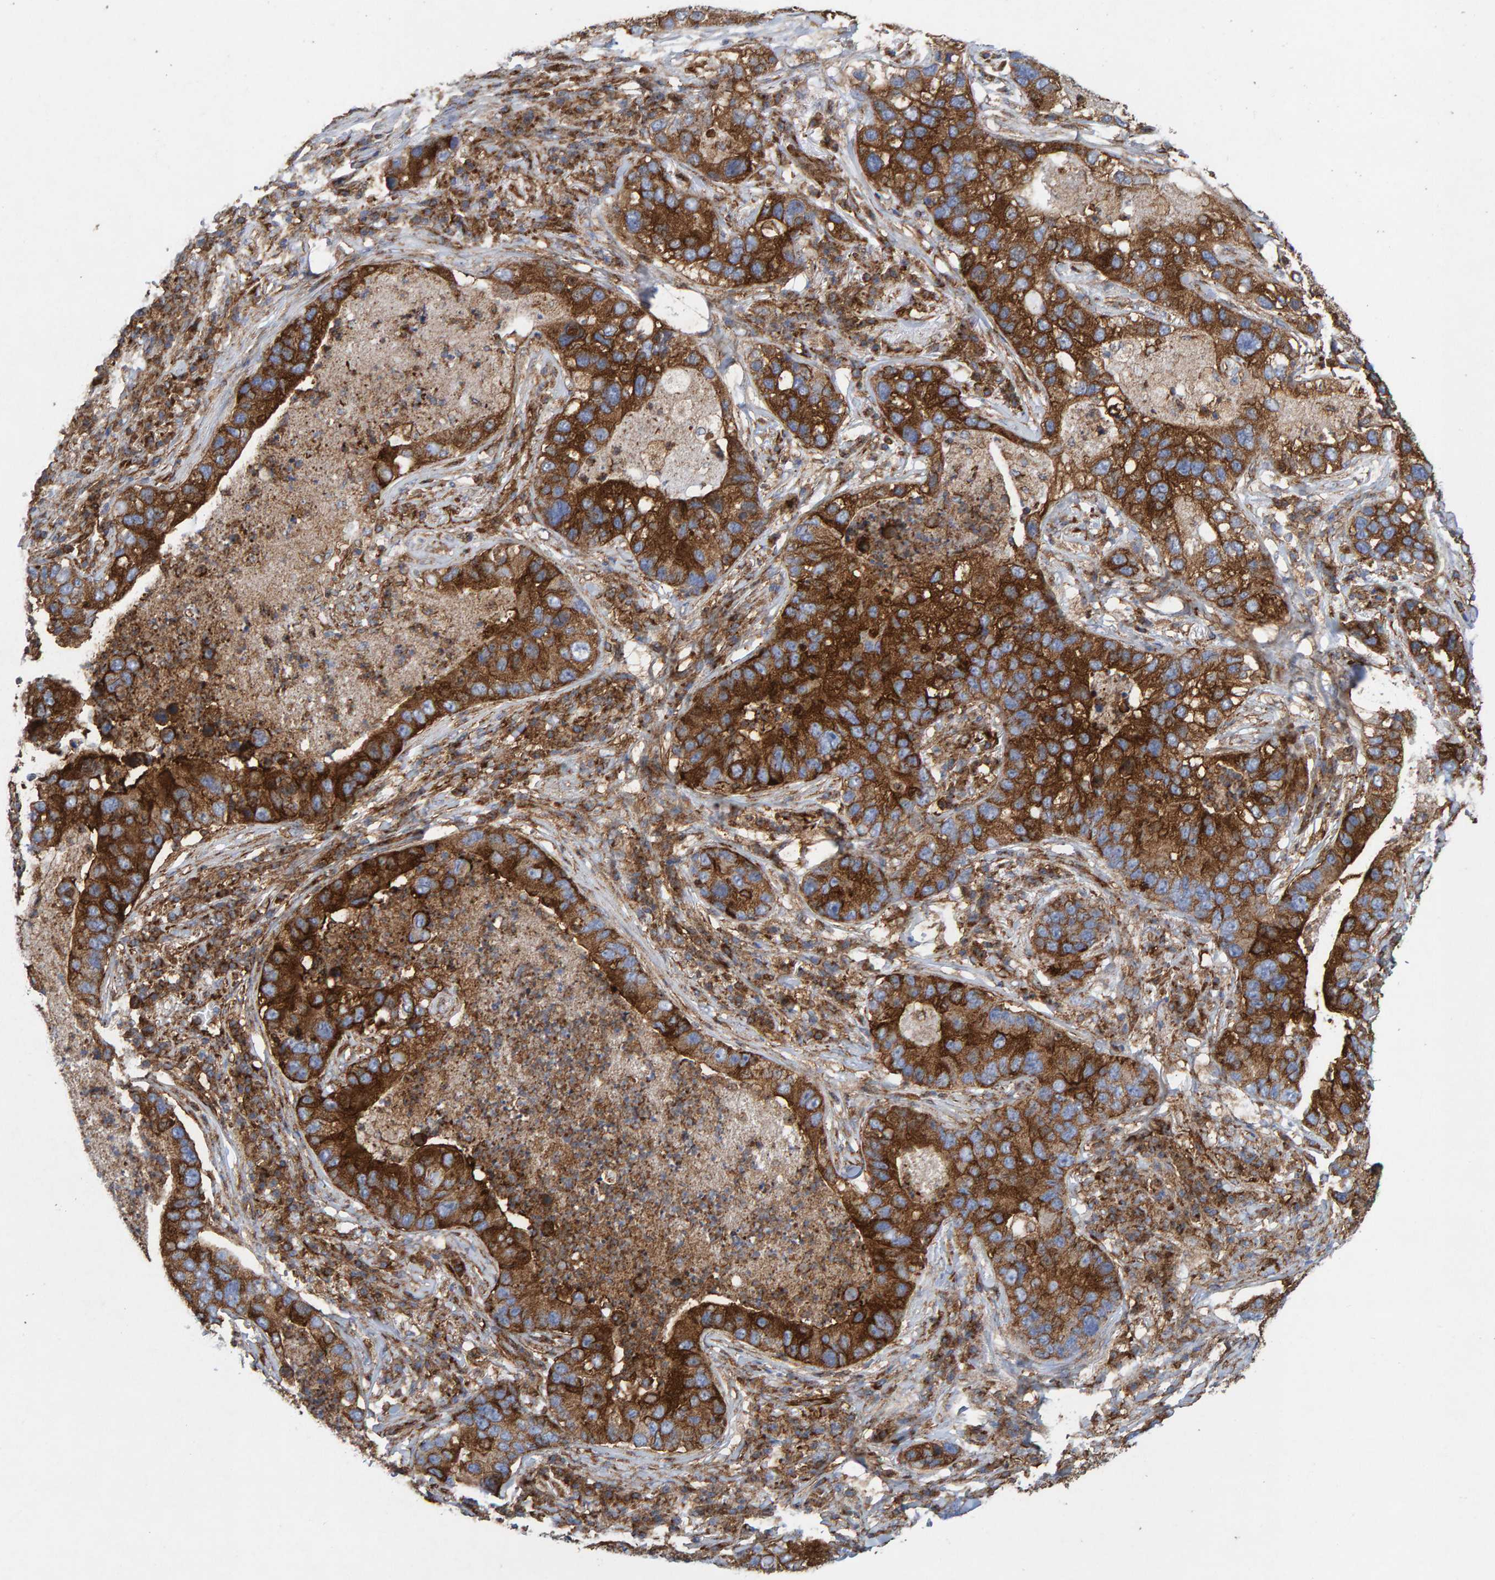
{"staining": {"intensity": "strong", "quantity": ">75%", "location": "cytoplasmic/membranous"}, "tissue": "lung cancer", "cell_type": "Tumor cells", "image_type": "cancer", "snomed": [{"axis": "morphology", "description": "Normal tissue, NOS"}, {"axis": "morphology", "description": "Adenocarcinoma, NOS"}, {"axis": "topography", "description": "Bronchus"}, {"axis": "topography", "description": "Lung"}], "caption": "Lung cancer (adenocarcinoma) stained with DAB IHC exhibits high levels of strong cytoplasmic/membranous expression in approximately >75% of tumor cells.", "gene": "MVP", "patient": {"sex": "male", "age": 54}}